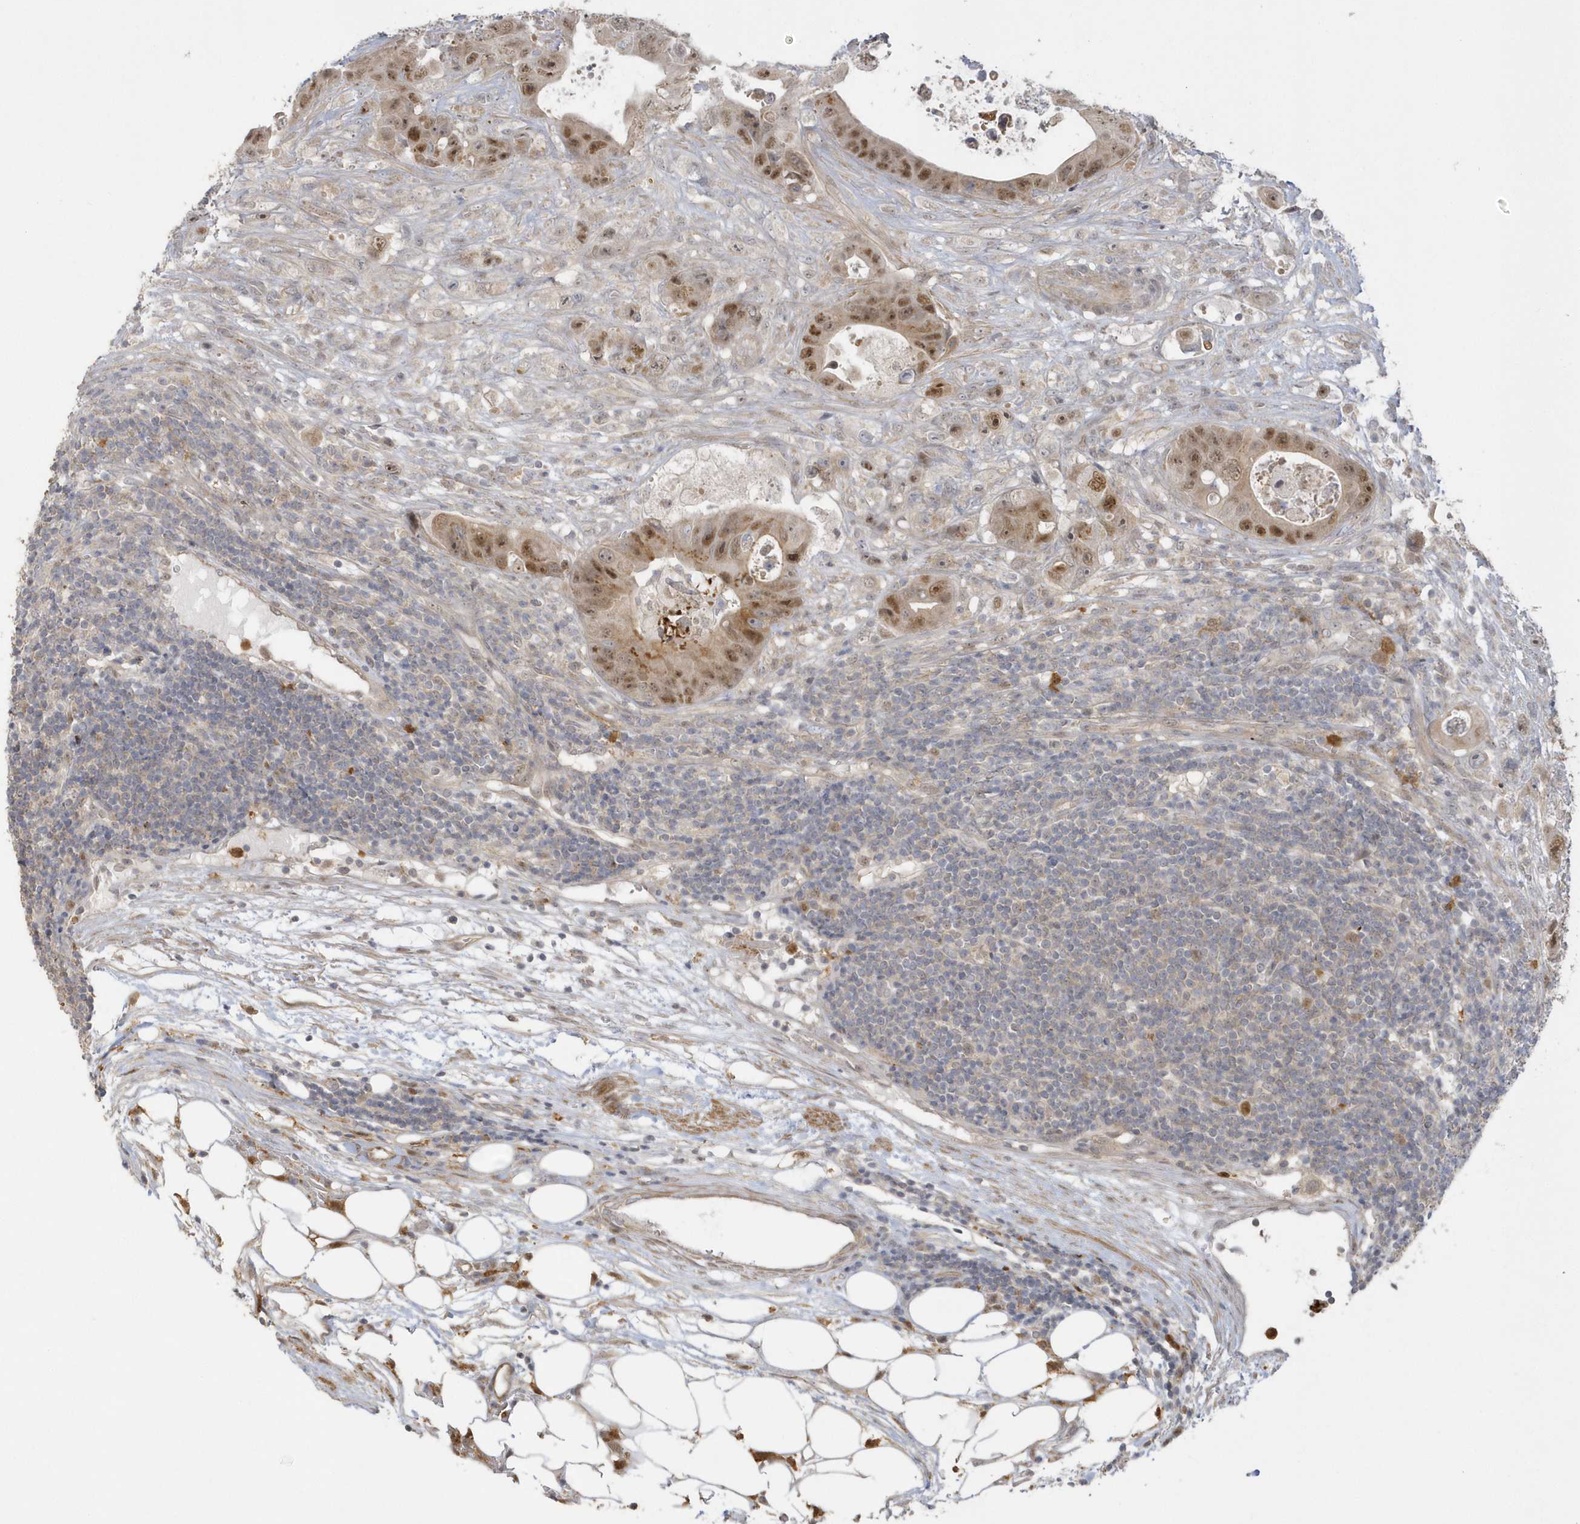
{"staining": {"intensity": "moderate", "quantity": ">75%", "location": "nuclear"}, "tissue": "colorectal cancer", "cell_type": "Tumor cells", "image_type": "cancer", "snomed": [{"axis": "morphology", "description": "Adenocarcinoma, NOS"}, {"axis": "topography", "description": "Colon"}], "caption": "Colorectal cancer was stained to show a protein in brown. There is medium levels of moderate nuclear positivity in about >75% of tumor cells.", "gene": "NAF1", "patient": {"sex": "female", "age": 46}}